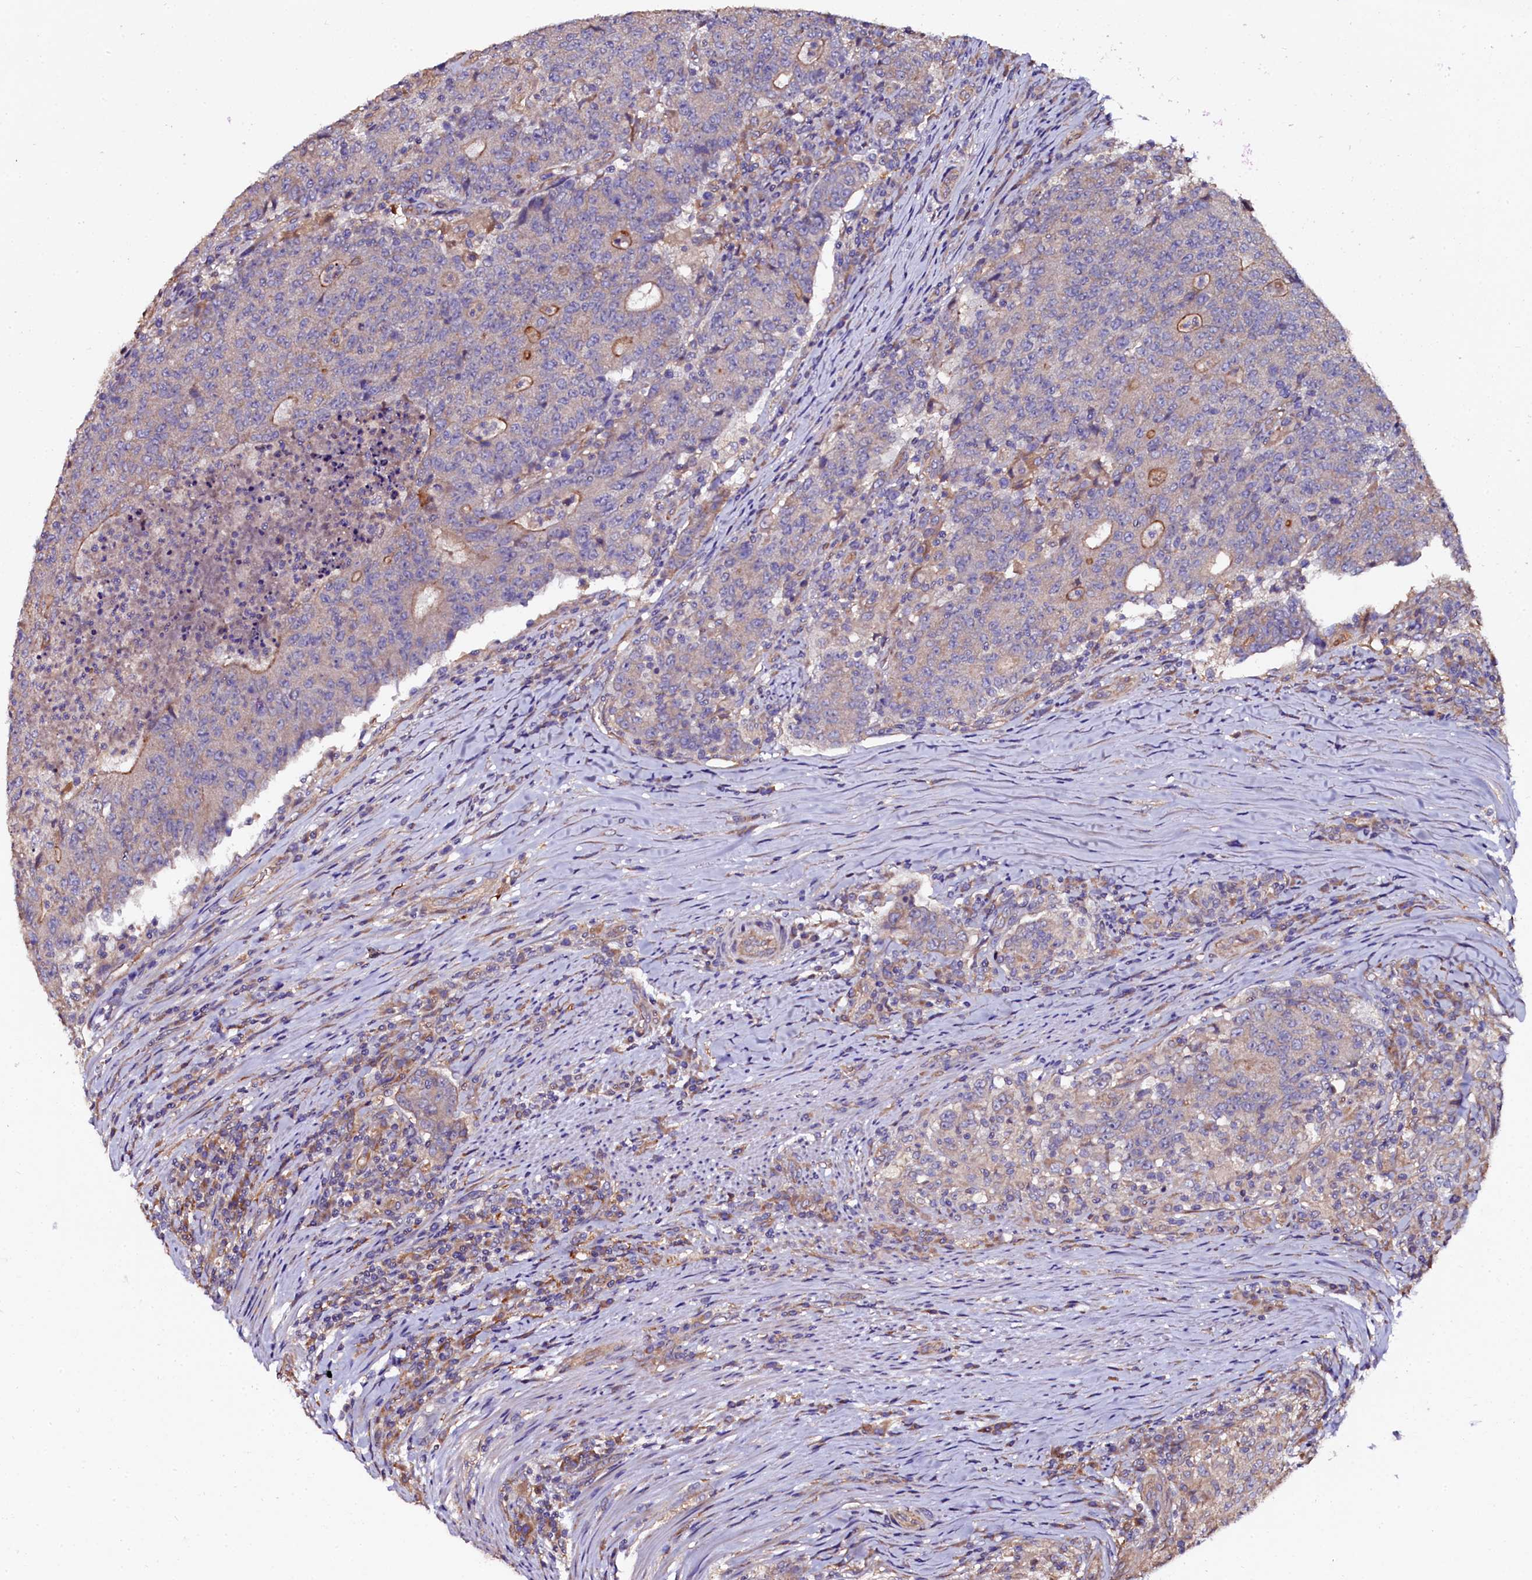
{"staining": {"intensity": "moderate", "quantity": "<25%", "location": "cytoplasmic/membranous"}, "tissue": "colorectal cancer", "cell_type": "Tumor cells", "image_type": "cancer", "snomed": [{"axis": "morphology", "description": "Adenocarcinoma, NOS"}, {"axis": "topography", "description": "Colon"}], "caption": "Moderate cytoplasmic/membranous protein staining is identified in approximately <25% of tumor cells in colorectal cancer (adenocarcinoma).", "gene": "APPL2", "patient": {"sex": "female", "age": 75}}